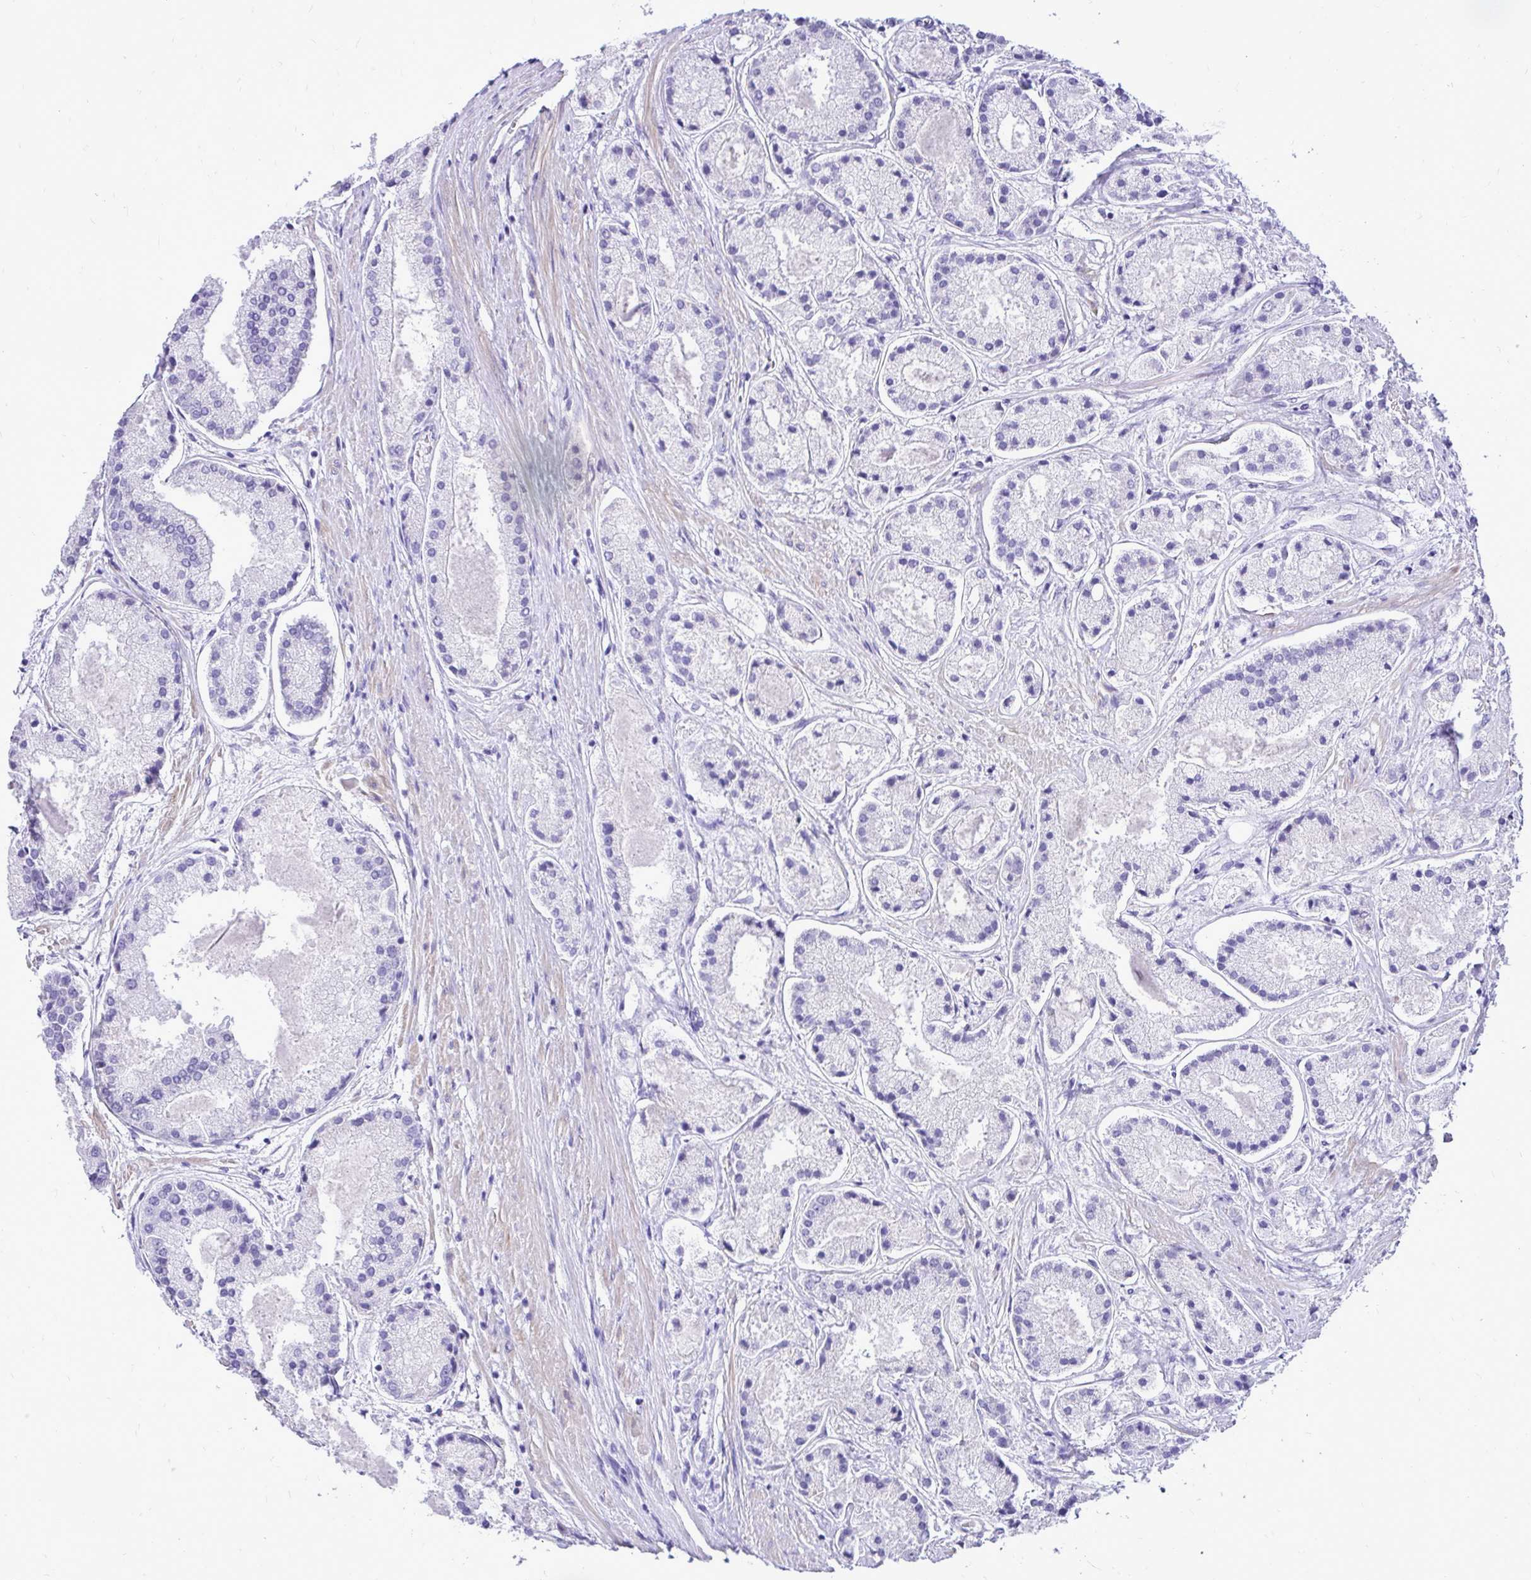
{"staining": {"intensity": "negative", "quantity": "none", "location": "none"}, "tissue": "prostate cancer", "cell_type": "Tumor cells", "image_type": "cancer", "snomed": [{"axis": "morphology", "description": "Adenocarcinoma, High grade"}, {"axis": "topography", "description": "Prostate"}], "caption": "DAB immunohistochemical staining of human prostate adenocarcinoma (high-grade) reveals no significant expression in tumor cells. (DAB immunohistochemistry (IHC) visualized using brightfield microscopy, high magnification).", "gene": "PELI3", "patient": {"sex": "male", "age": 67}}